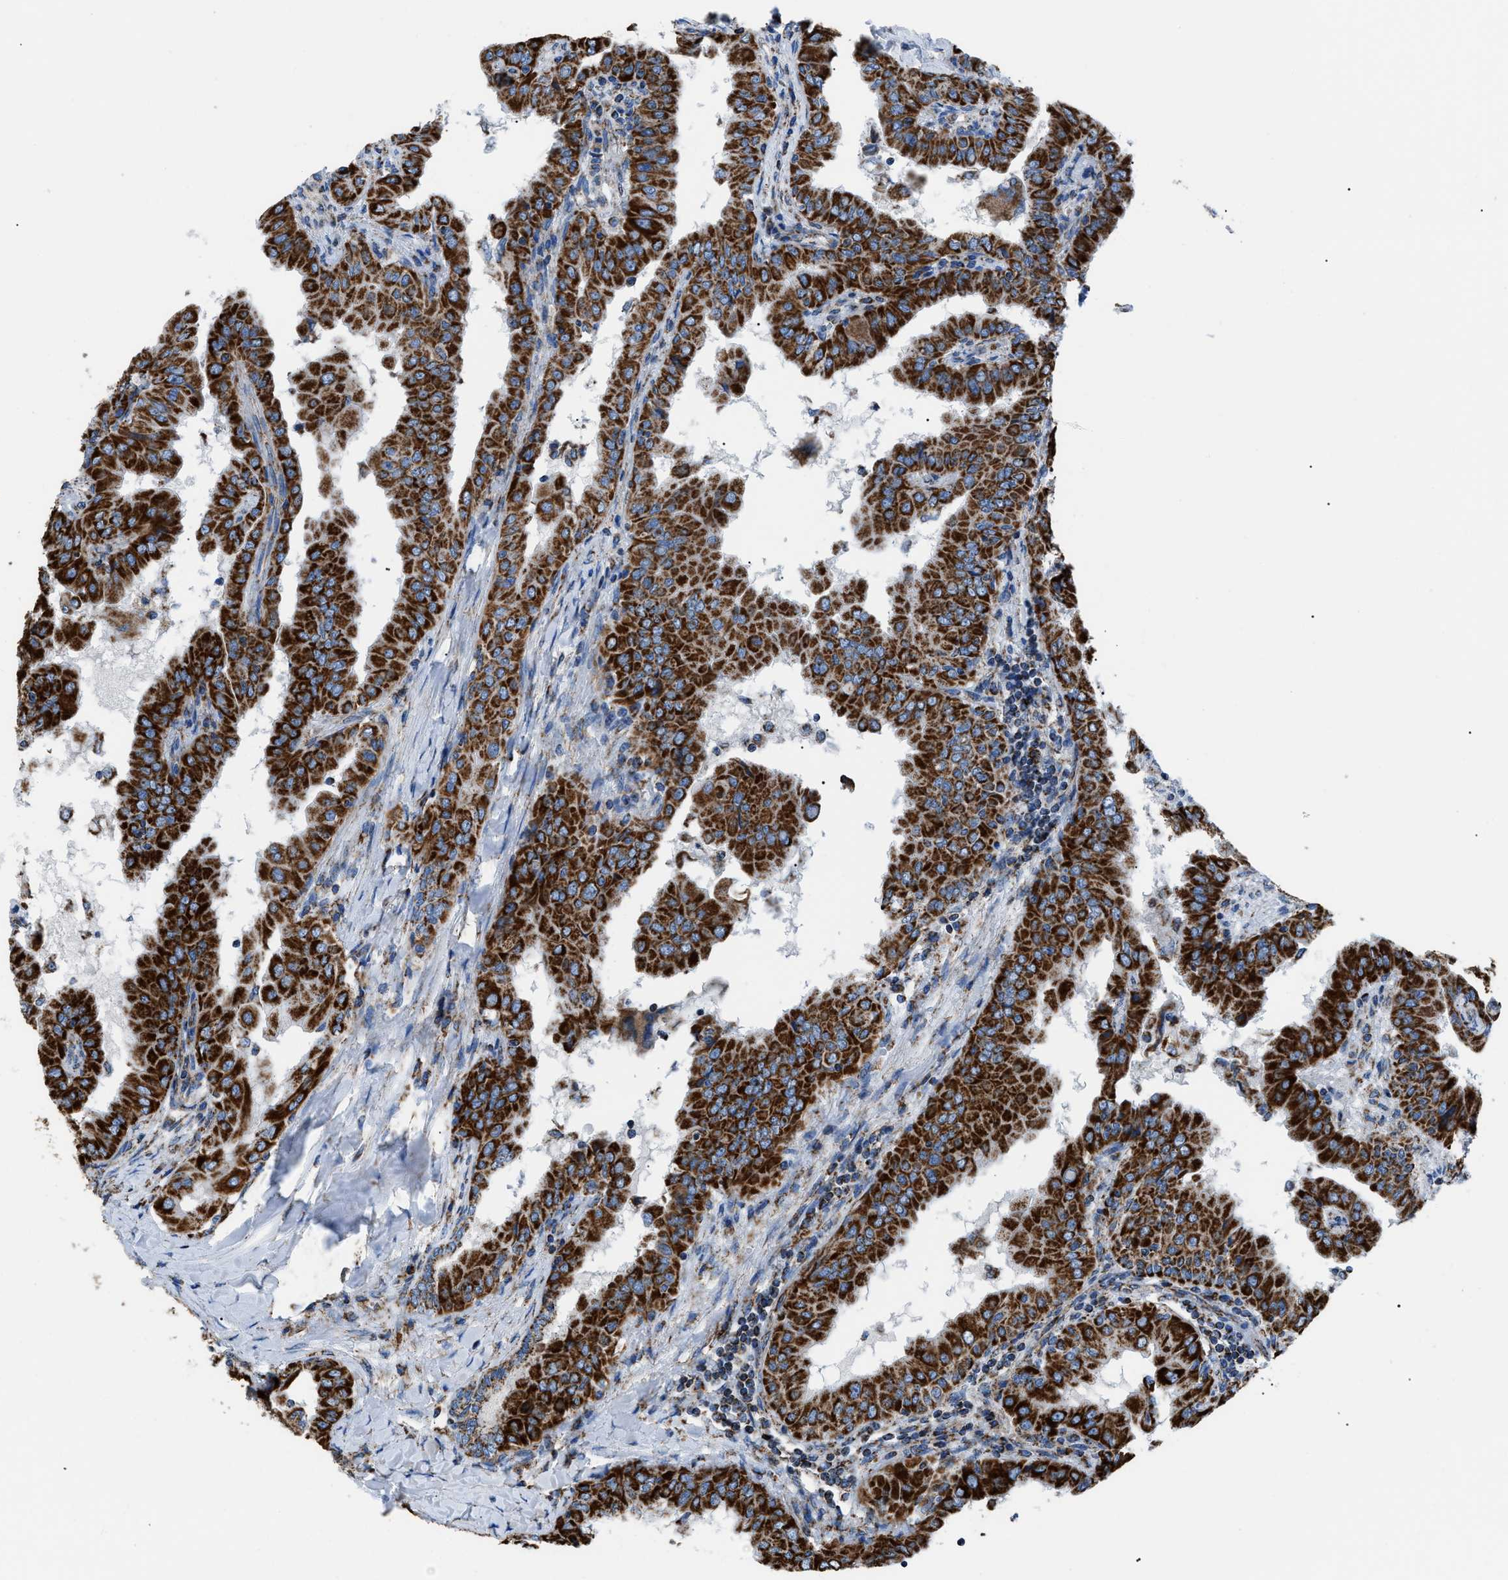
{"staining": {"intensity": "strong", "quantity": ">75%", "location": "cytoplasmic/membranous"}, "tissue": "thyroid cancer", "cell_type": "Tumor cells", "image_type": "cancer", "snomed": [{"axis": "morphology", "description": "Papillary adenocarcinoma, NOS"}, {"axis": "topography", "description": "Thyroid gland"}], "caption": "Immunohistochemical staining of human thyroid papillary adenocarcinoma displays strong cytoplasmic/membranous protein expression in about >75% of tumor cells.", "gene": "PHB2", "patient": {"sex": "male", "age": 33}}